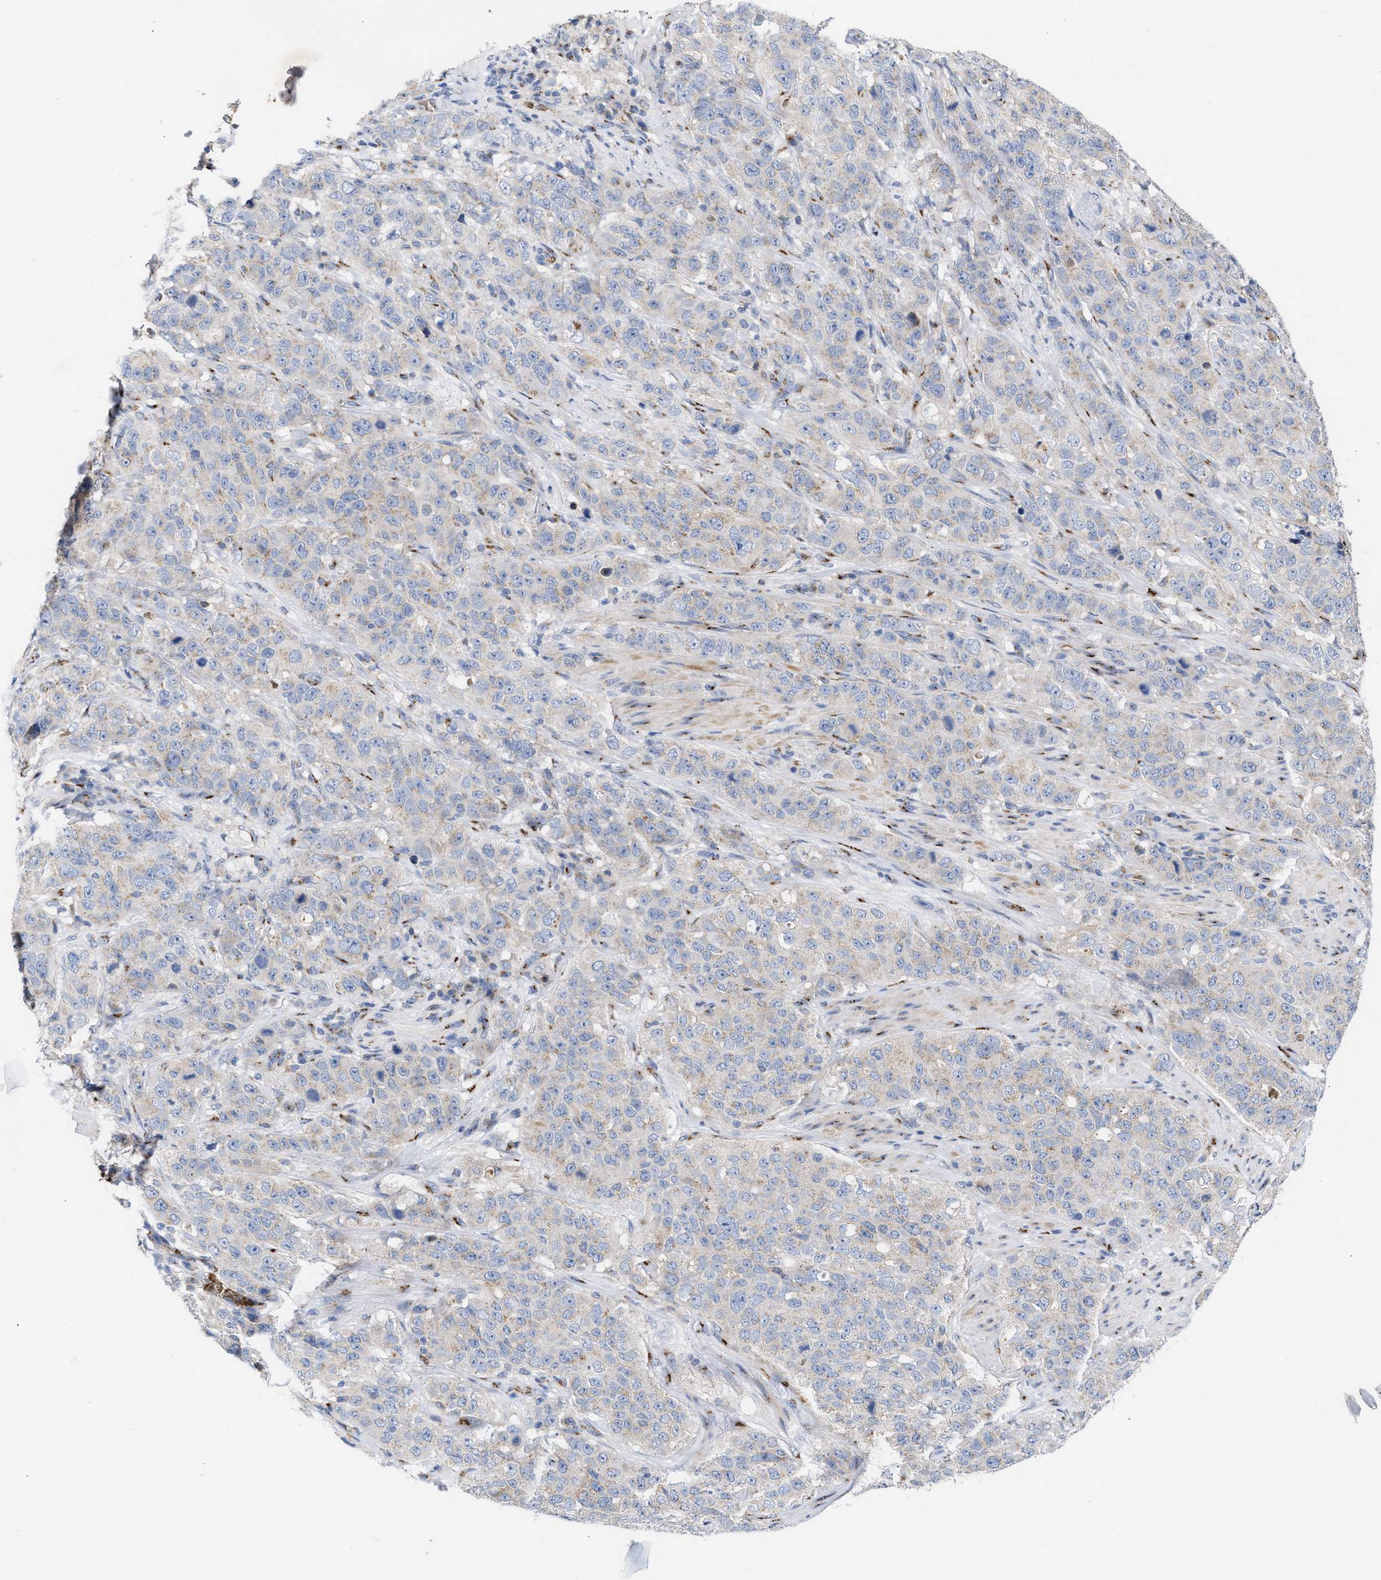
{"staining": {"intensity": "negative", "quantity": "none", "location": "none"}, "tissue": "stomach cancer", "cell_type": "Tumor cells", "image_type": "cancer", "snomed": [{"axis": "morphology", "description": "Adenocarcinoma, NOS"}, {"axis": "topography", "description": "Stomach"}], "caption": "Immunohistochemistry micrograph of adenocarcinoma (stomach) stained for a protein (brown), which demonstrates no staining in tumor cells. (DAB immunohistochemistry (IHC) with hematoxylin counter stain).", "gene": "CCL2", "patient": {"sex": "male", "age": 48}}